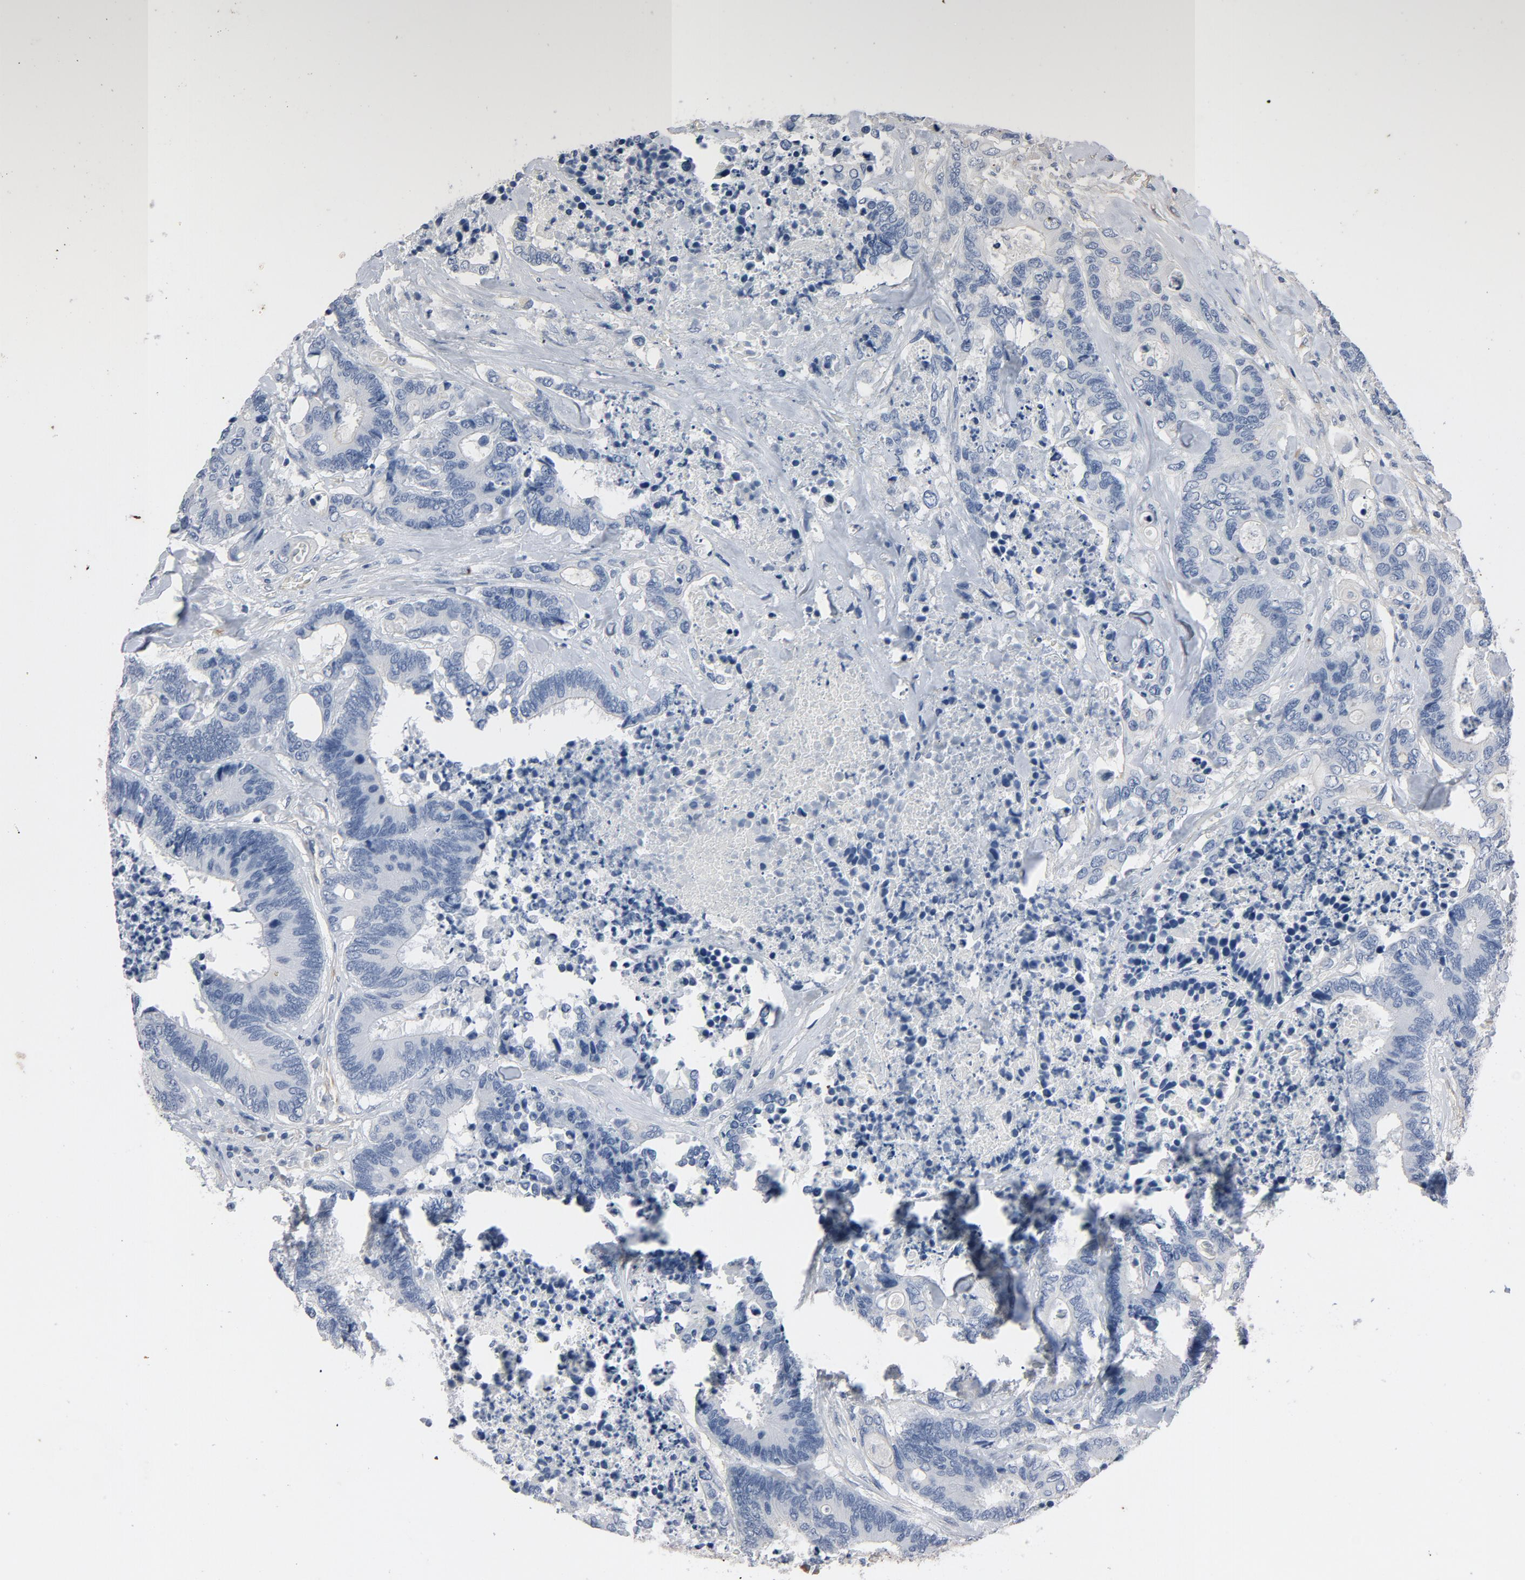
{"staining": {"intensity": "negative", "quantity": "none", "location": "none"}, "tissue": "colorectal cancer", "cell_type": "Tumor cells", "image_type": "cancer", "snomed": [{"axis": "morphology", "description": "Adenocarcinoma, NOS"}, {"axis": "topography", "description": "Rectum"}], "caption": "The image exhibits no significant staining in tumor cells of colorectal cancer (adenocarcinoma).", "gene": "KDR", "patient": {"sex": "male", "age": 55}}